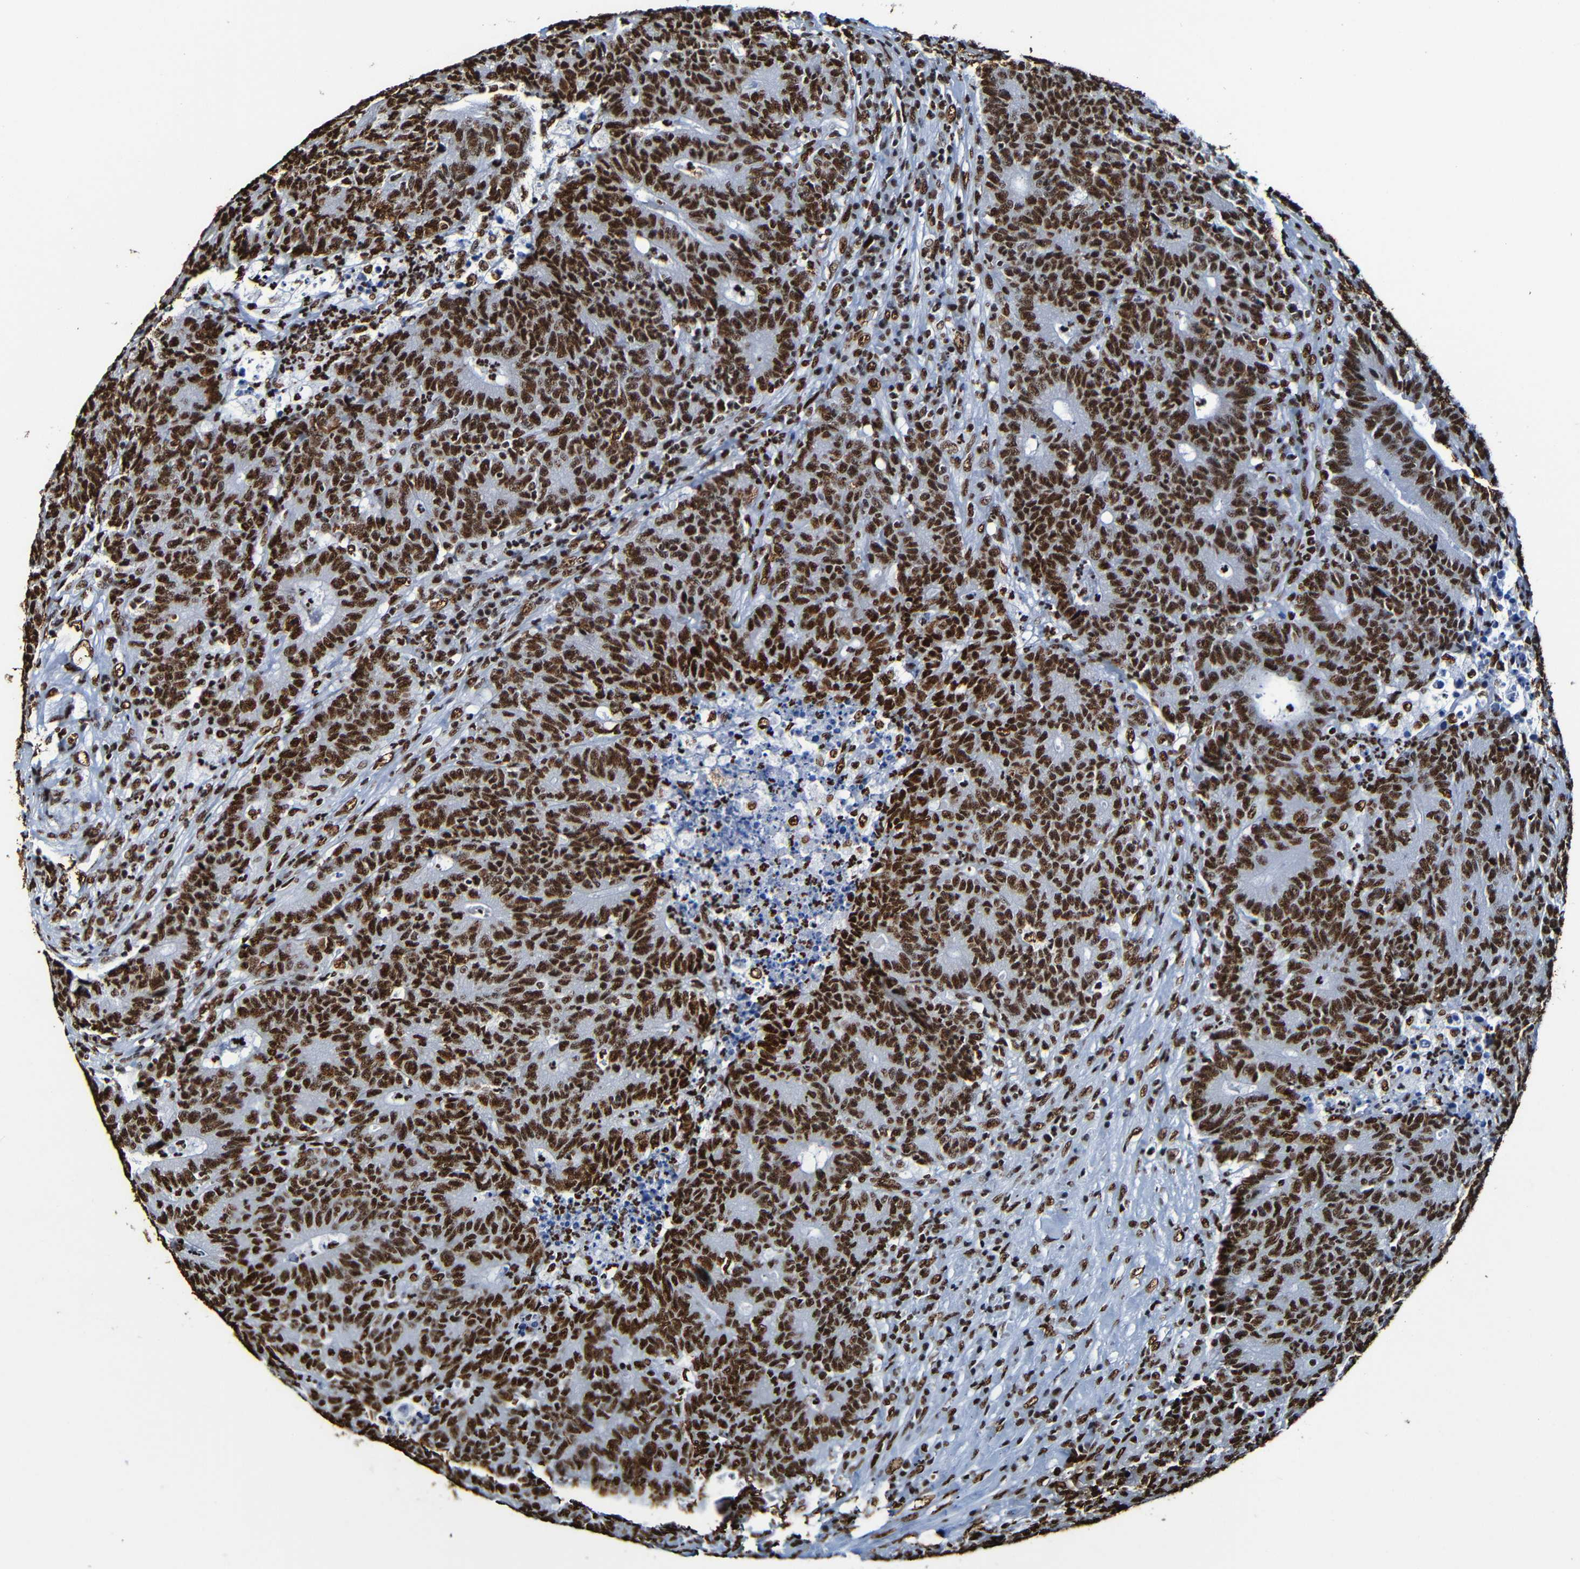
{"staining": {"intensity": "strong", "quantity": ">75%", "location": "nuclear"}, "tissue": "colorectal cancer", "cell_type": "Tumor cells", "image_type": "cancer", "snomed": [{"axis": "morphology", "description": "Normal tissue, NOS"}, {"axis": "morphology", "description": "Adenocarcinoma, NOS"}, {"axis": "topography", "description": "Colon"}], "caption": "A high amount of strong nuclear staining is seen in approximately >75% of tumor cells in colorectal cancer (adenocarcinoma) tissue.", "gene": "SRSF3", "patient": {"sex": "female", "age": 75}}